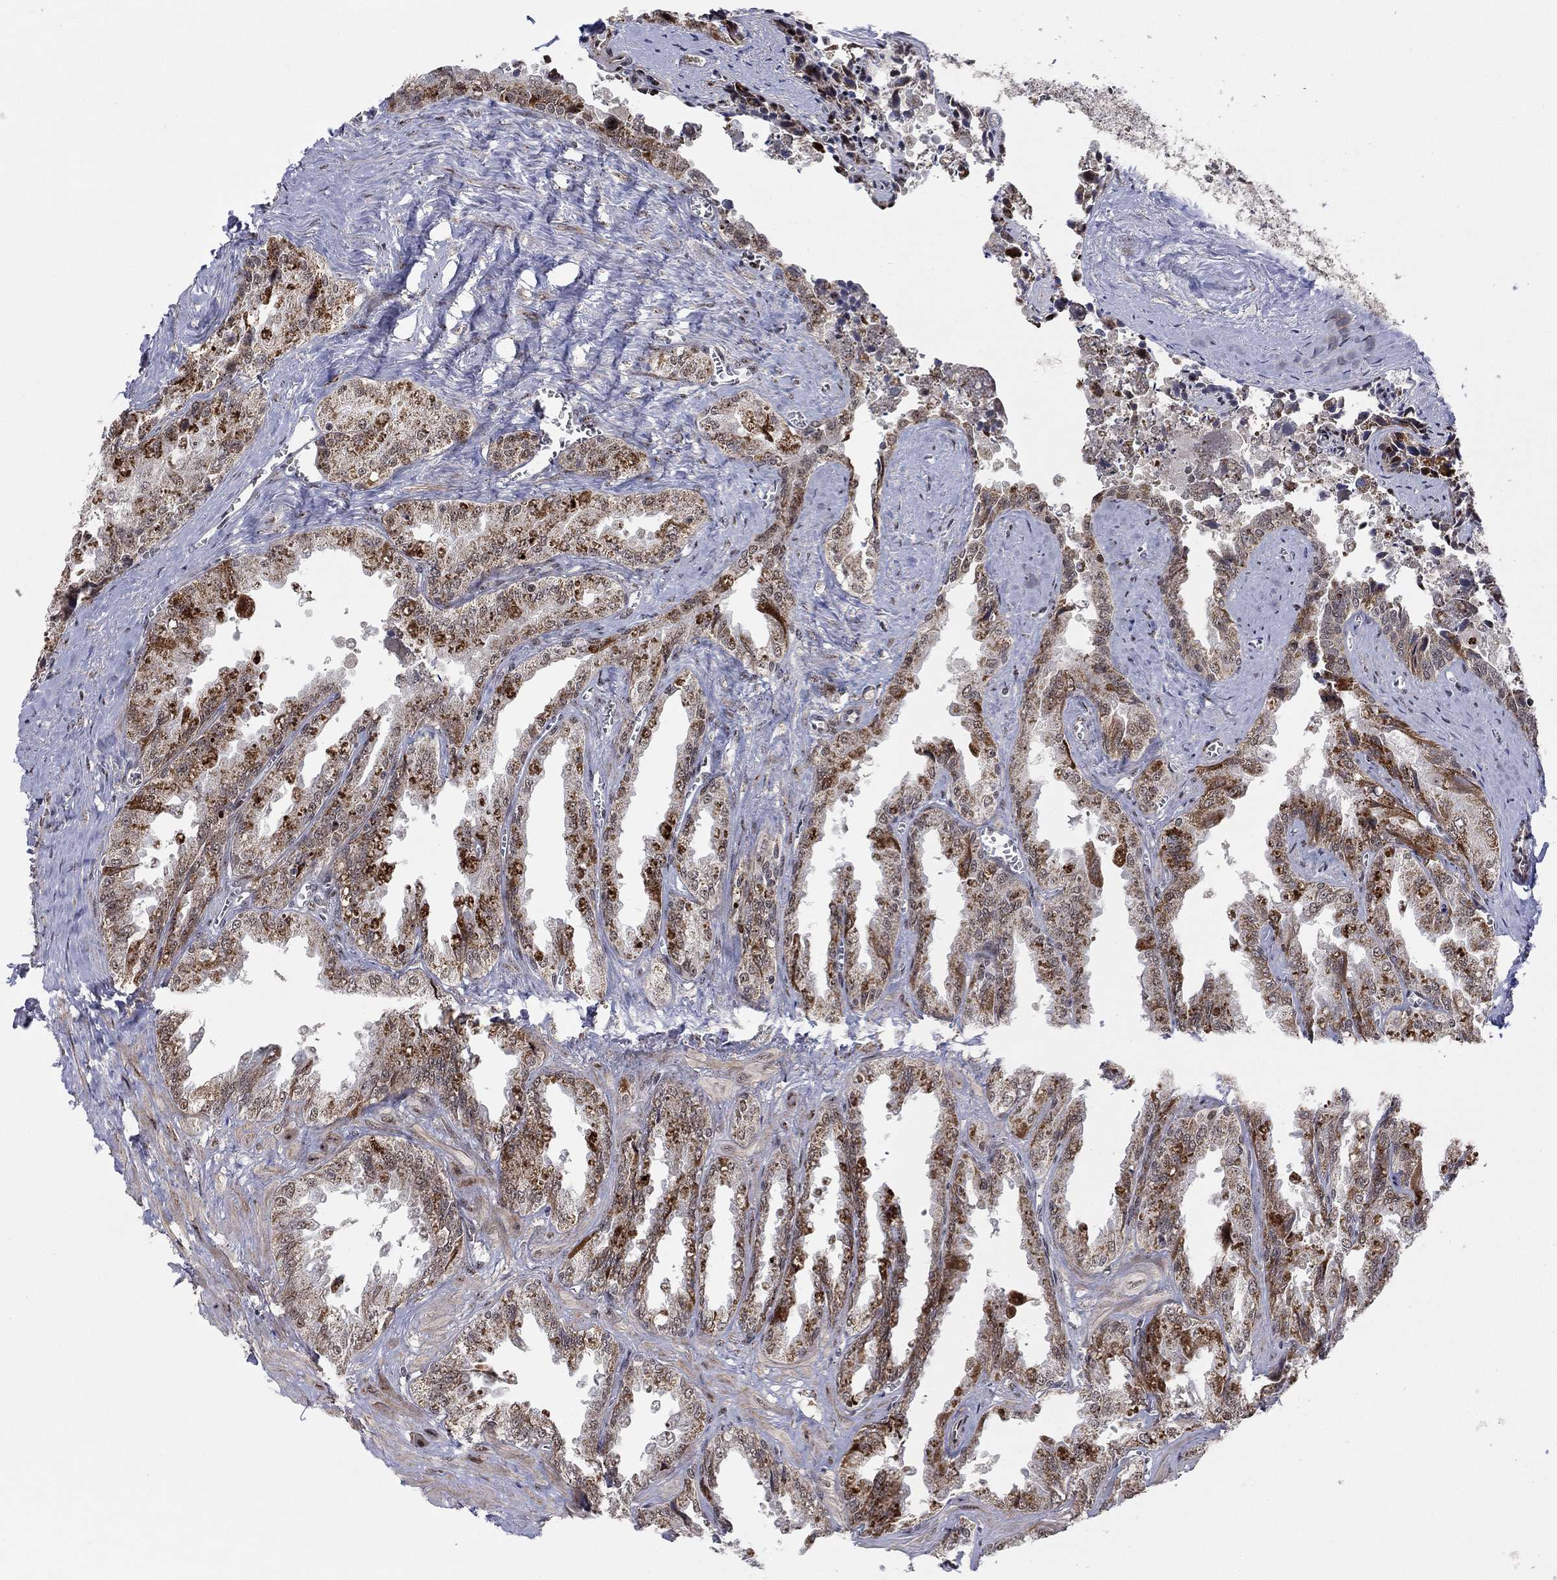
{"staining": {"intensity": "strong", "quantity": ">75%", "location": "cytoplasmic/membranous"}, "tissue": "seminal vesicle", "cell_type": "Glandular cells", "image_type": "normal", "snomed": [{"axis": "morphology", "description": "Normal tissue, NOS"}, {"axis": "topography", "description": "Seminal veicle"}], "caption": "A brown stain shows strong cytoplasmic/membranous expression of a protein in glandular cells of unremarkable seminal vesicle. (Brightfield microscopy of DAB IHC at high magnification).", "gene": "ZNF395", "patient": {"sex": "male", "age": 67}}